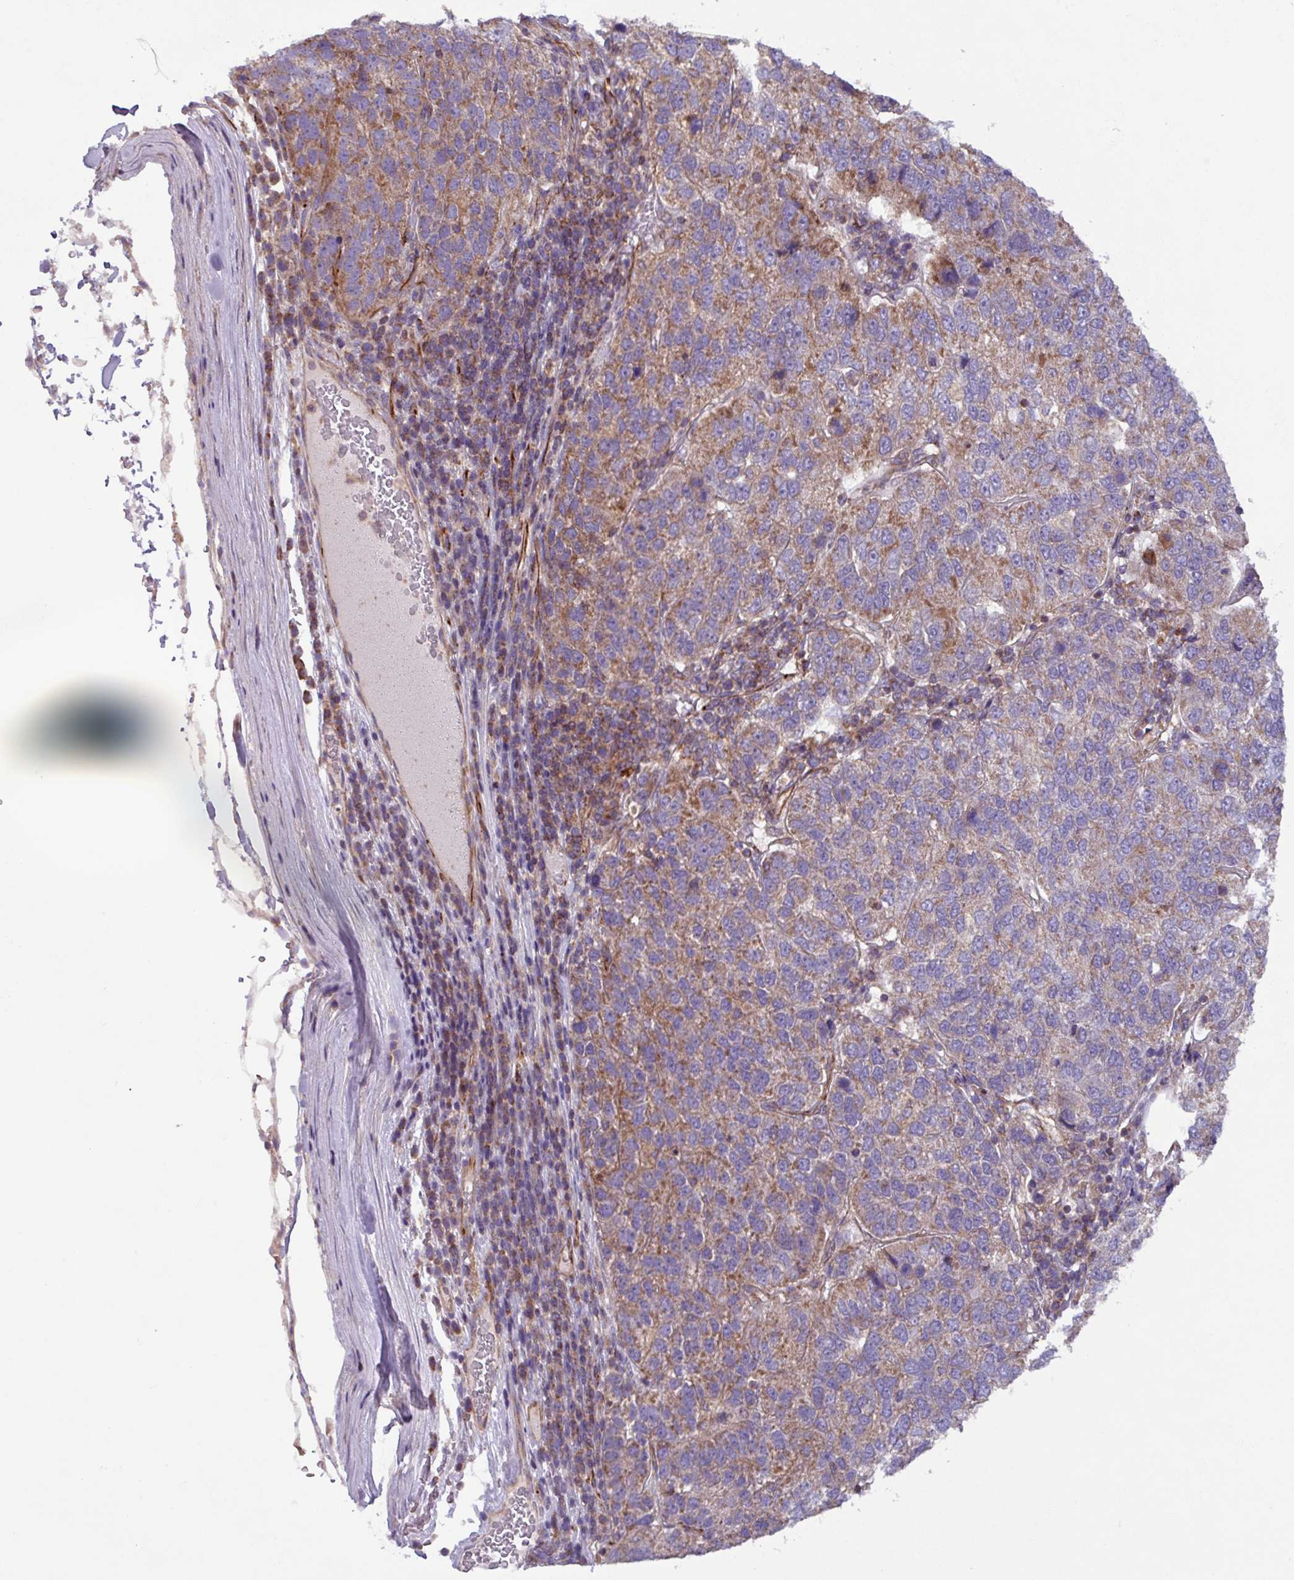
{"staining": {"intensity": "moderate", "quantity": "25%-75%", "location": "cytoplasmic/membranous"}, "tissue": "pancreatic cancer", "cell_type": "Tumor cells", "image_type": "cancer", "snomed": [{"axis": "morphology", "description": "Adenocarcinoma, NOS"}, {"axis": "topography", "description": "Pancreas"}], "caption": "This is an image of immunohistochemistry (IHC) staining of pancreatic cancer (adenocarcinoma), which shows moderate staining in the cytoplasmic/membranous of tumor cells.", "gene": "PLEKHD1", "patient": {"sex": "female", "age": 61}}